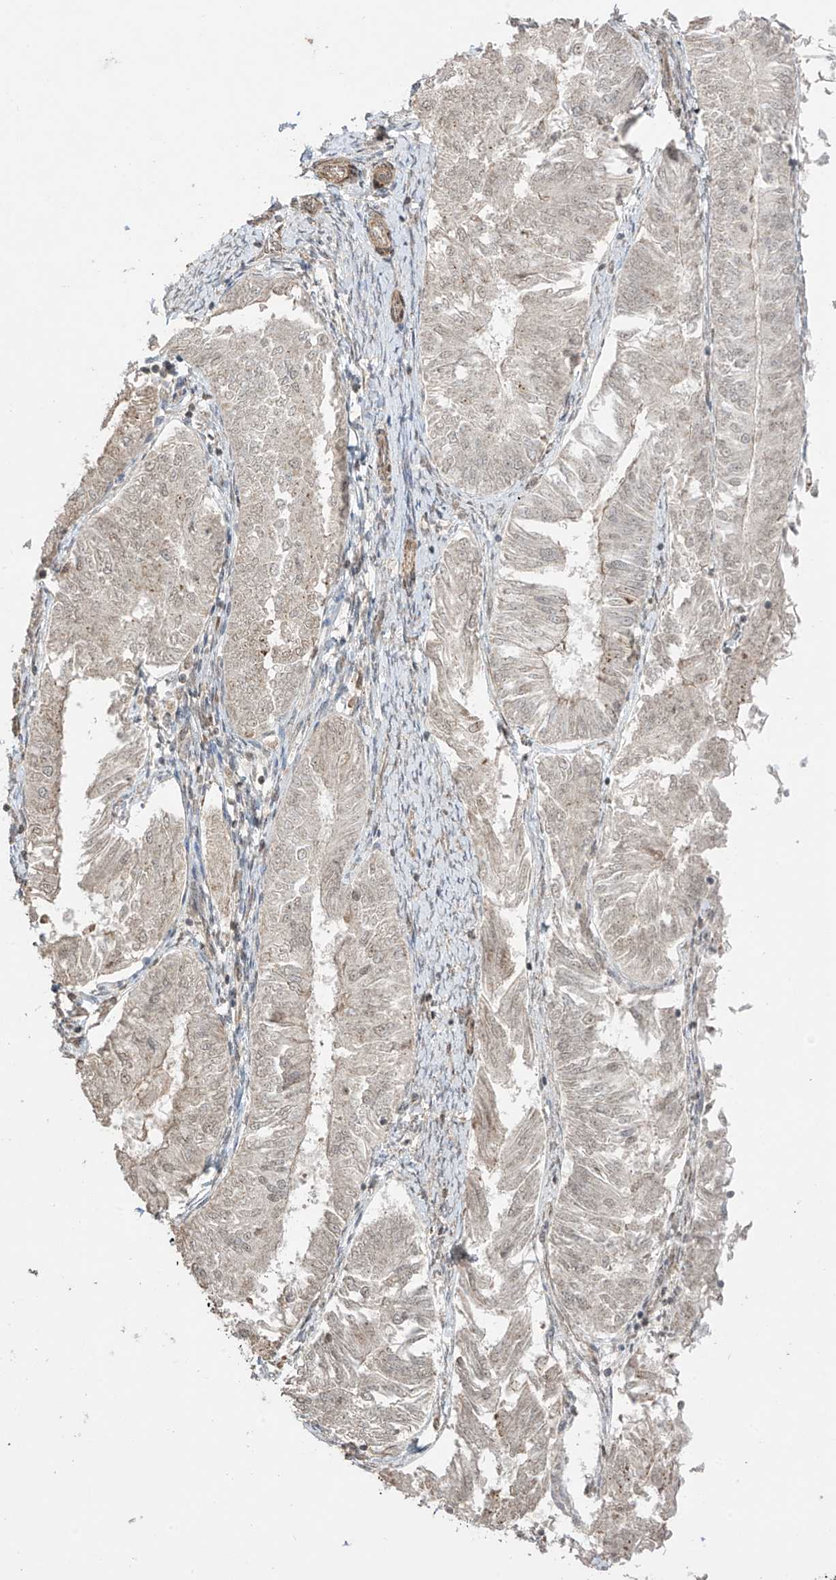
{"staining": {"intensity": "weak", "quantity": "<25%", "location": "cytoplasmic/membranous,nuclear"}, "tissue": "endometrial cancer", "cell_type": "Tumor cells", "image_type": "cancer", "snomed": [{"axis": "morphology", "description": "Adenocarcinoma, NOS"}, {"axis": "topography", "description": "Endometrium"}], "caption": "The immunohistochemistry (IHC) photomicrograph has no significant expression in tumor cells of endometrial cancer (adenocarcinoma) tissue.", "gene": "TTLL5", "patient": {"sex": "female", "age": 58}}